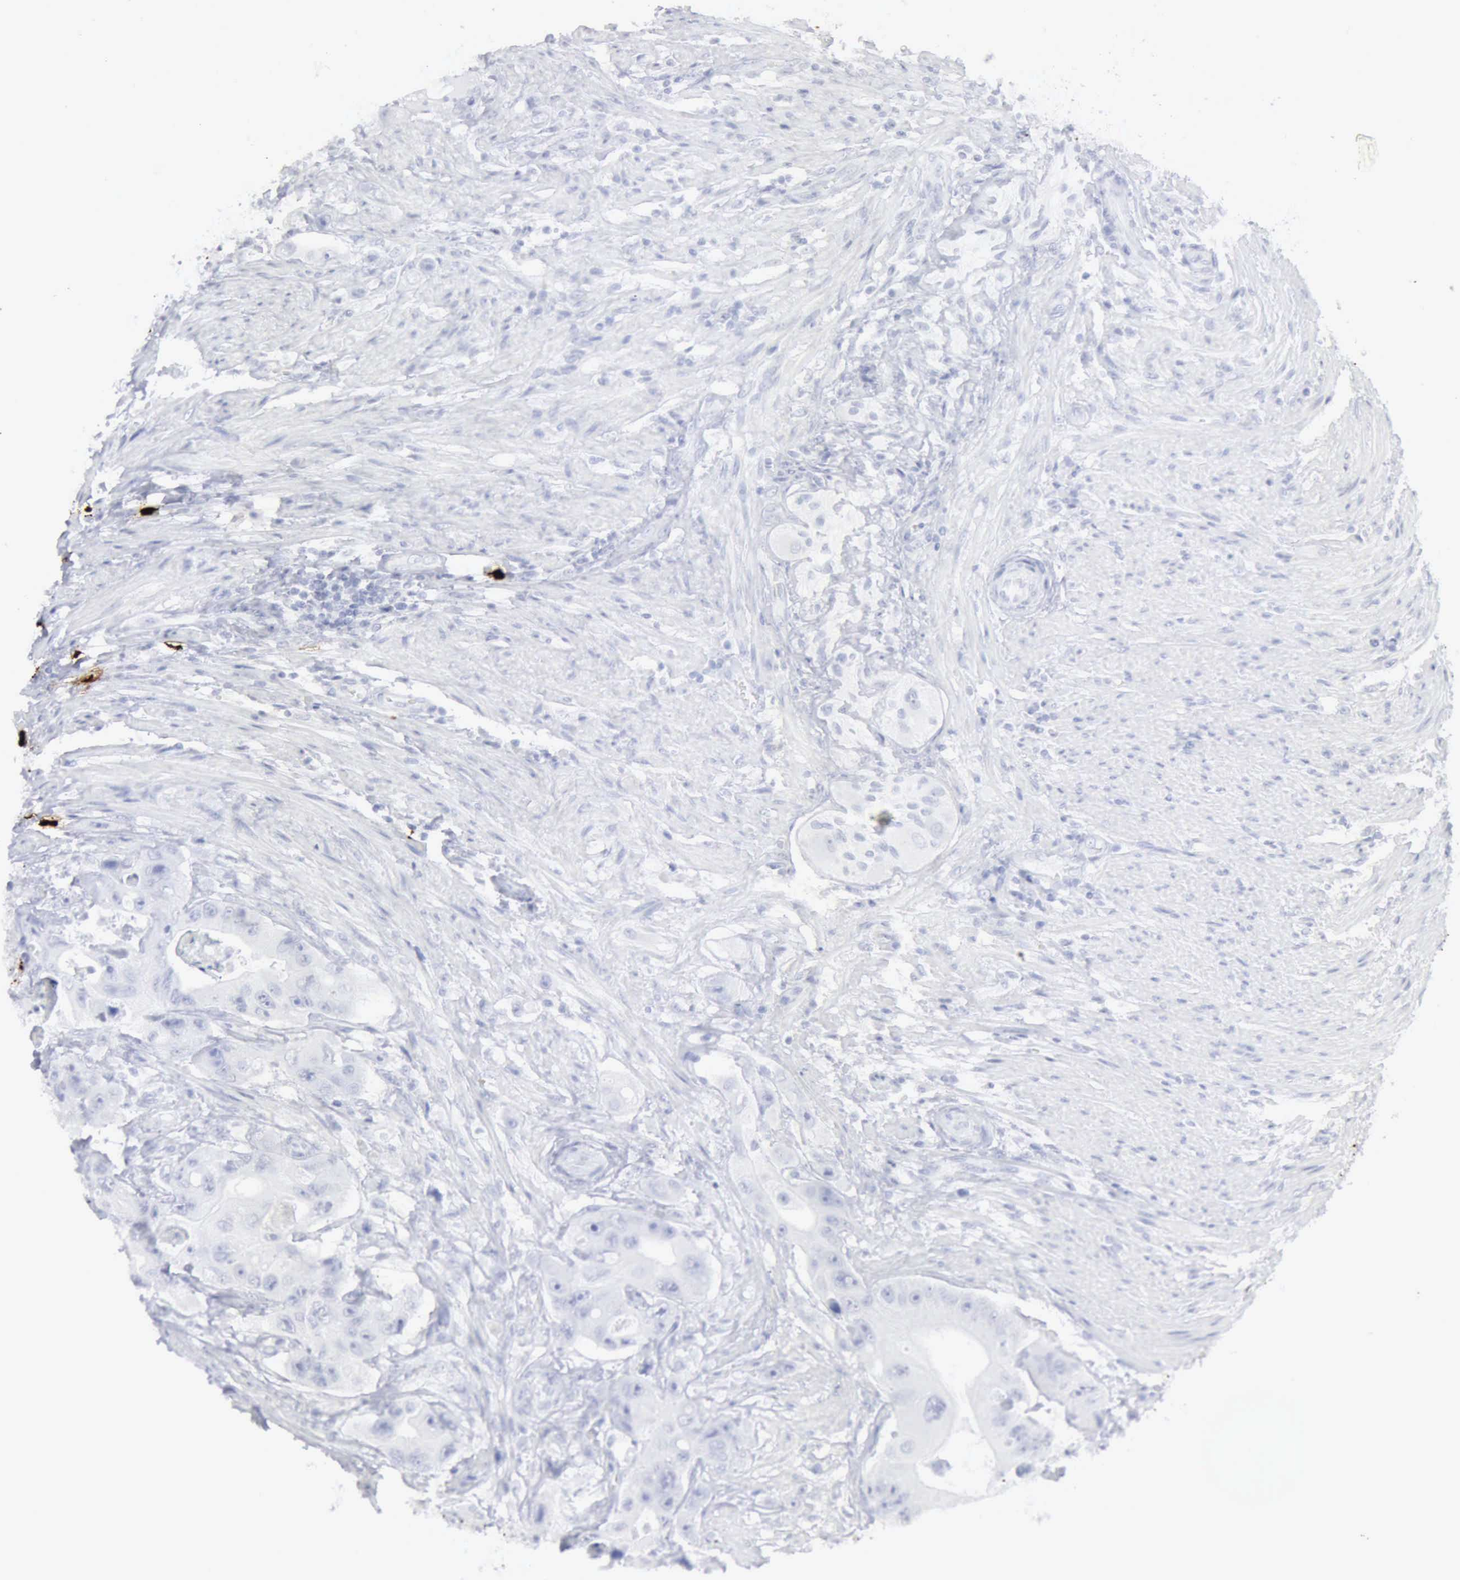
{"staining": {"intensity": "negative", "quantity": "none", "location": "none"}, "tissue": "colorectal cancer", "cell_type": "Tumor cells", "image_type": "cancer", "snomed": [{"axis": "morphology", "description": "Adenocarcinoma, NOS"}, {"axis": "topography", "description": "Colon"}], "caption": "This is an immunohistochemistry (IHC) image of colorectal cancer (adenocarcinoma). There is no positivity in tumor cells.", "gene": "CMA1", "patient": {"sex": "female", "age": 46}}